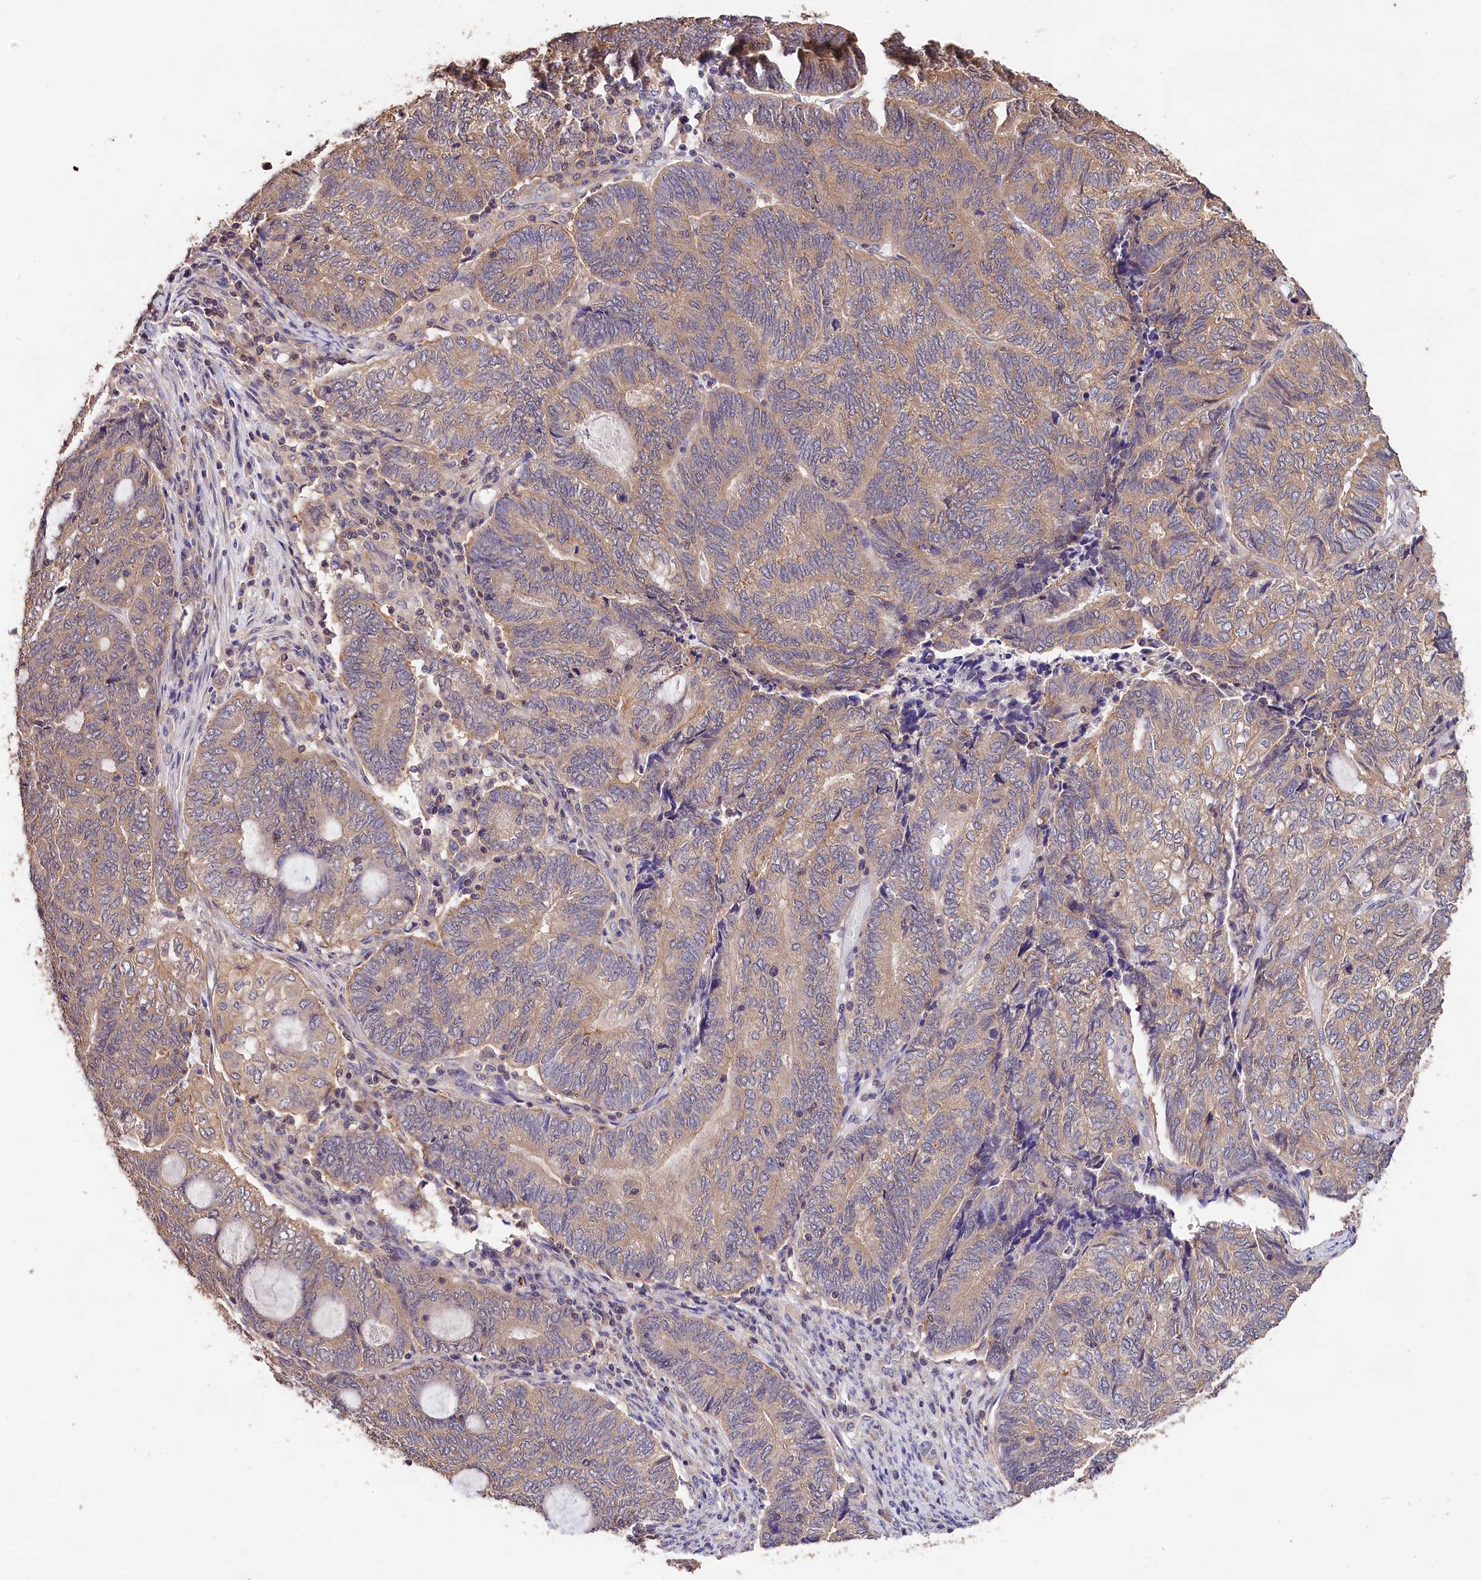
{"staining": {"intensity": "moderate", "quantity": "25%-75%", "location": "cytoplasmic/membranous"}, "tissue": "endometrial cancer", "cell_type": "Tumor cells", "image_type": "cancer", "snomed": [{"axis": "morphology", "description": "Adenocarcinoma, NOS"}, {"axis": "topography", "description": "Uterus"}, {"axis": "topography", "description": "Endometrium"}], "caption": "About 25%-75% of tumor cells in human endometrial cancer (adenocarcinoma) reveal moderate cytoplasmic/membranous protein staining as visualized by brown immunohistochemical staining.", "gene": "OAS3", "patient": {"sex": "female", "age": 70}}